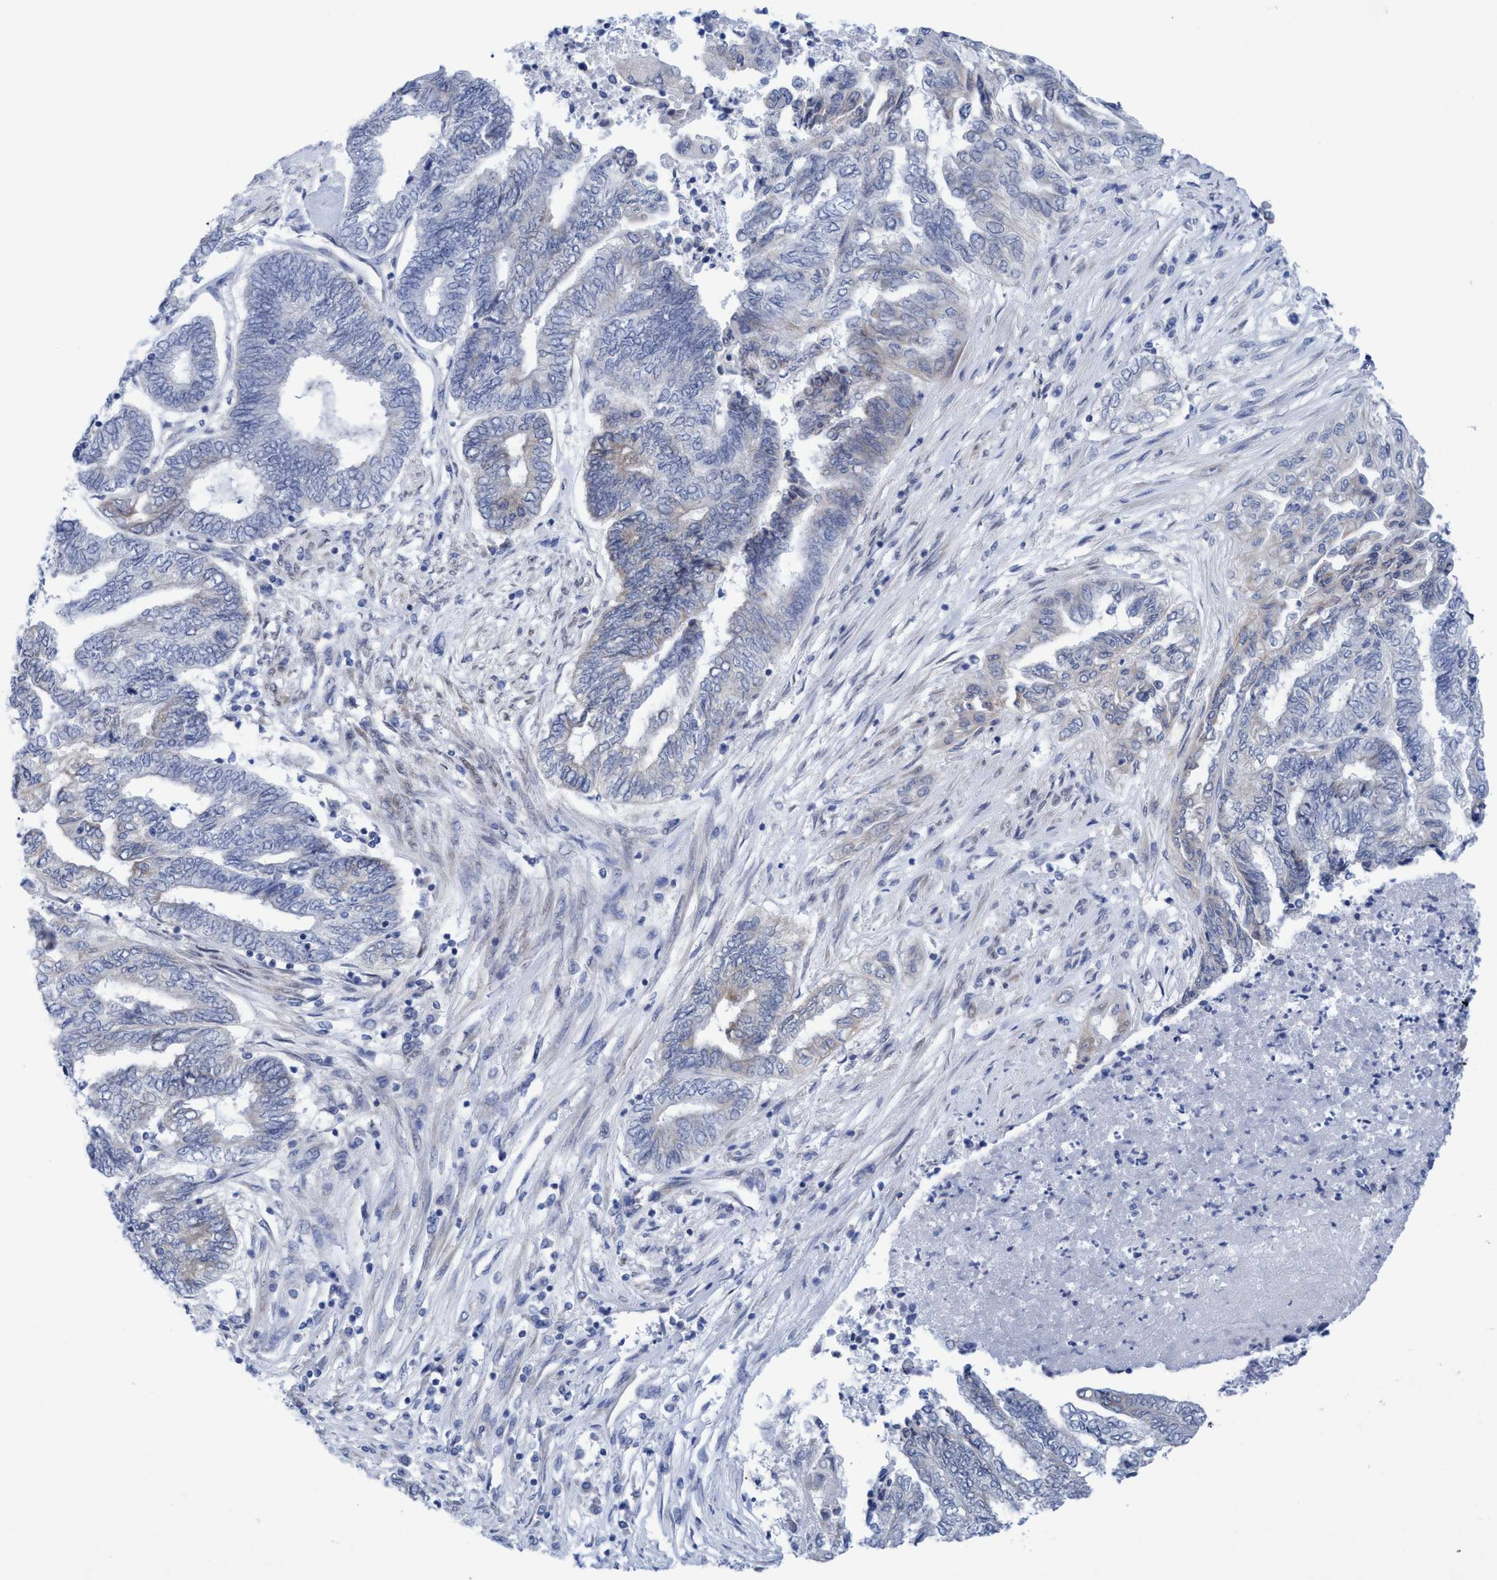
{"staining": {"intensity": "negative", "quantity": "none", "location": "none"}, "tissue": "endometrial cancer", "cell_type": "Tumor cells", "image_type": "cancer", "snomed": [{"axis": "morphology", "description": "Adenocarcinoma, NOS"}, {"axis": "topography", "description": "Uterus"}, {"axis": "topography", "description": "Endometrium"}], "caption": "Immunohistochemistry image of human adenocarcinoma (endometrial) stained for a protein (brown), which exhibits no positivity in tumor cells.", "gene": "RSAD1", "patient": {"sex": "female", "age": 70}}